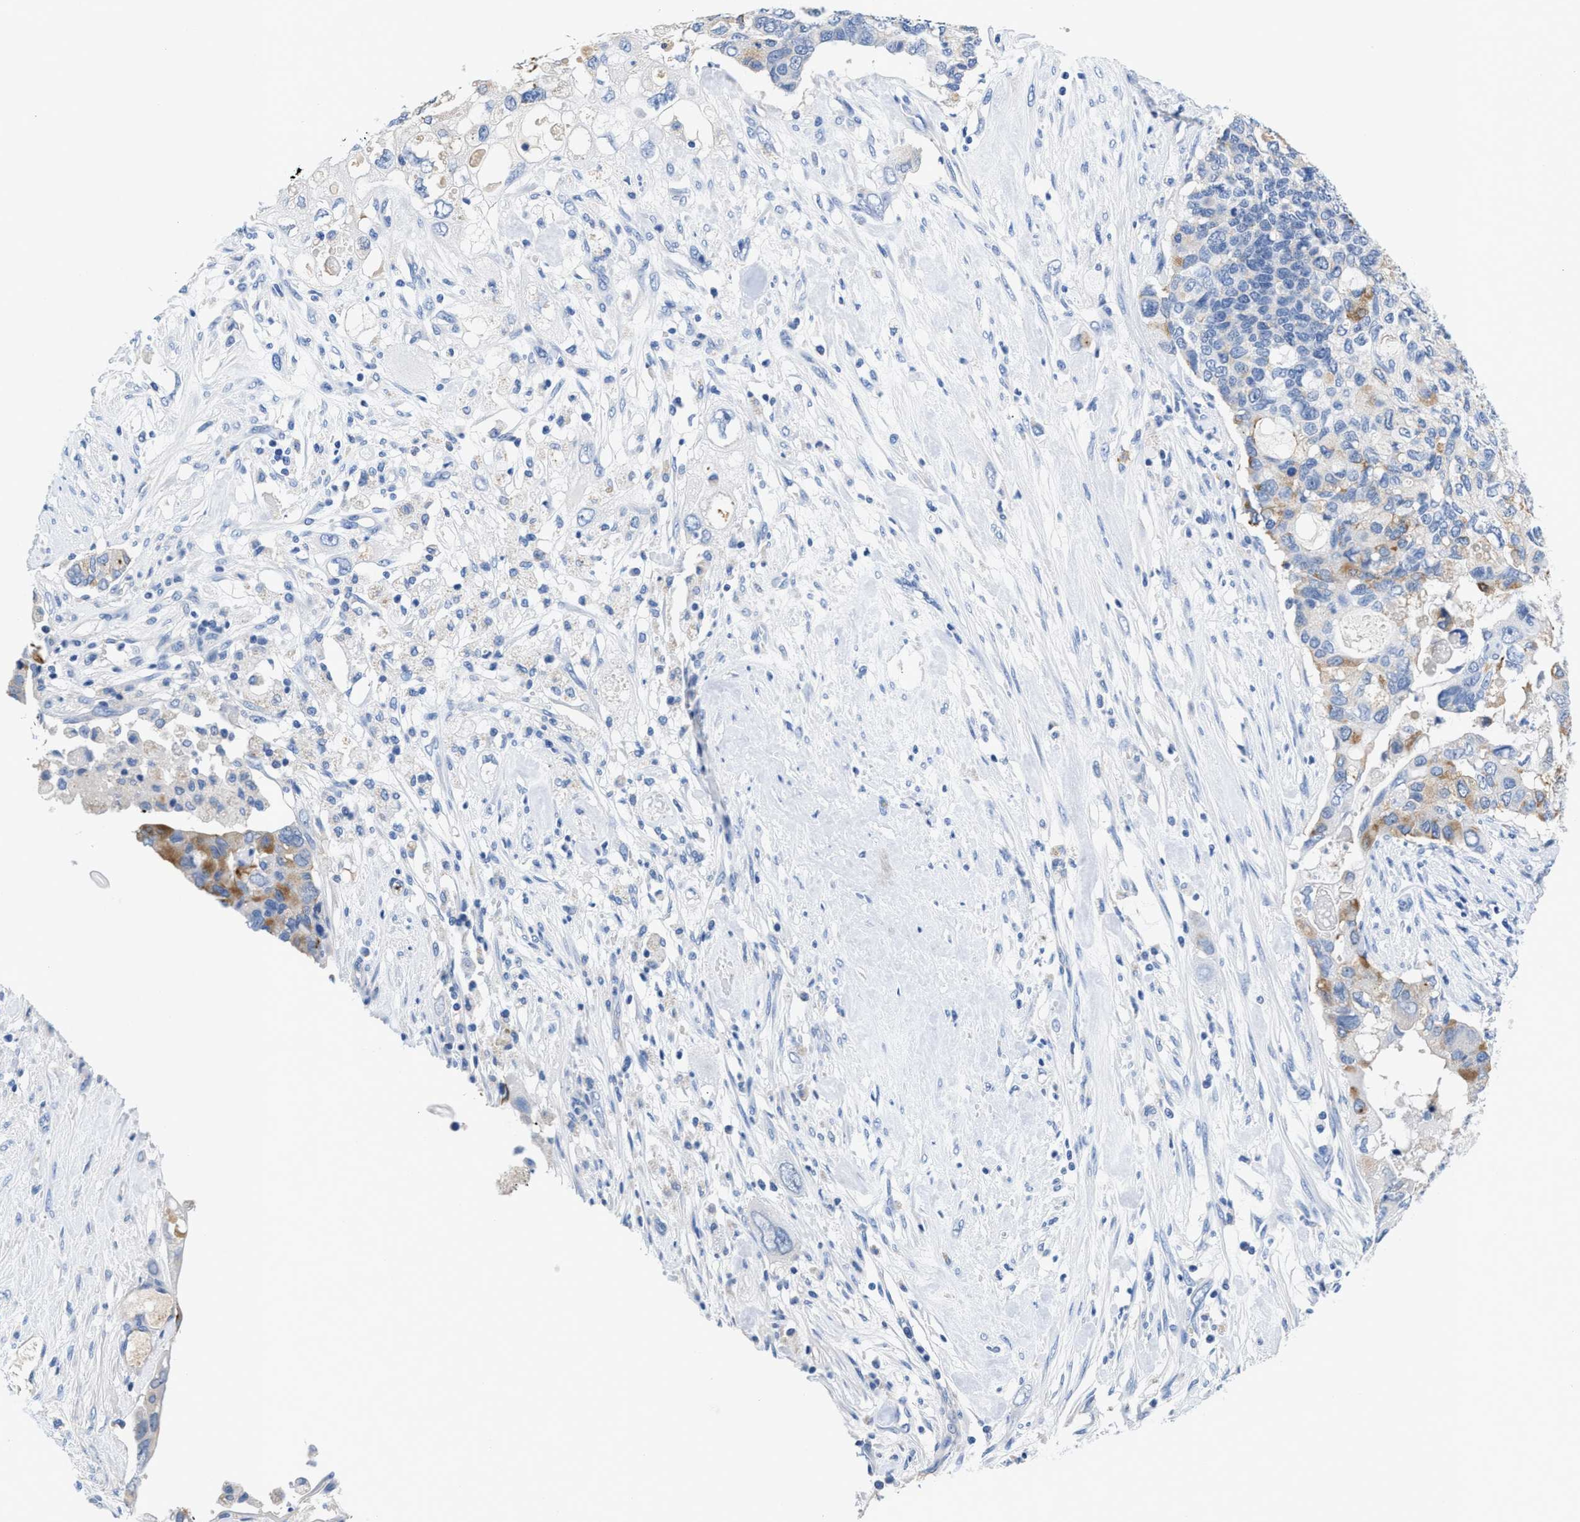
{"staining": {"intensity": "moderate", "quantity": "<25%", "location": "cytoplasmic/membranous"}, "tissue": "pancreatic cancer", "cell_type": "Tumor cells", "image_type": "cancer", "snomed": [{"axis": "morphology", "description": "Adenocarcinoma, NOS"}, {"axis": "topography", "description": "Pancreas"}], "caption": "Immunohistochemical staining of human adenocarcinoma (pancreatic) reveals moderate cytoplasmic/membranous protein expression in approximately <25% of tumor cells.", "gene": "SLFN13", "patient": {"sex": "female", "age": 56}}